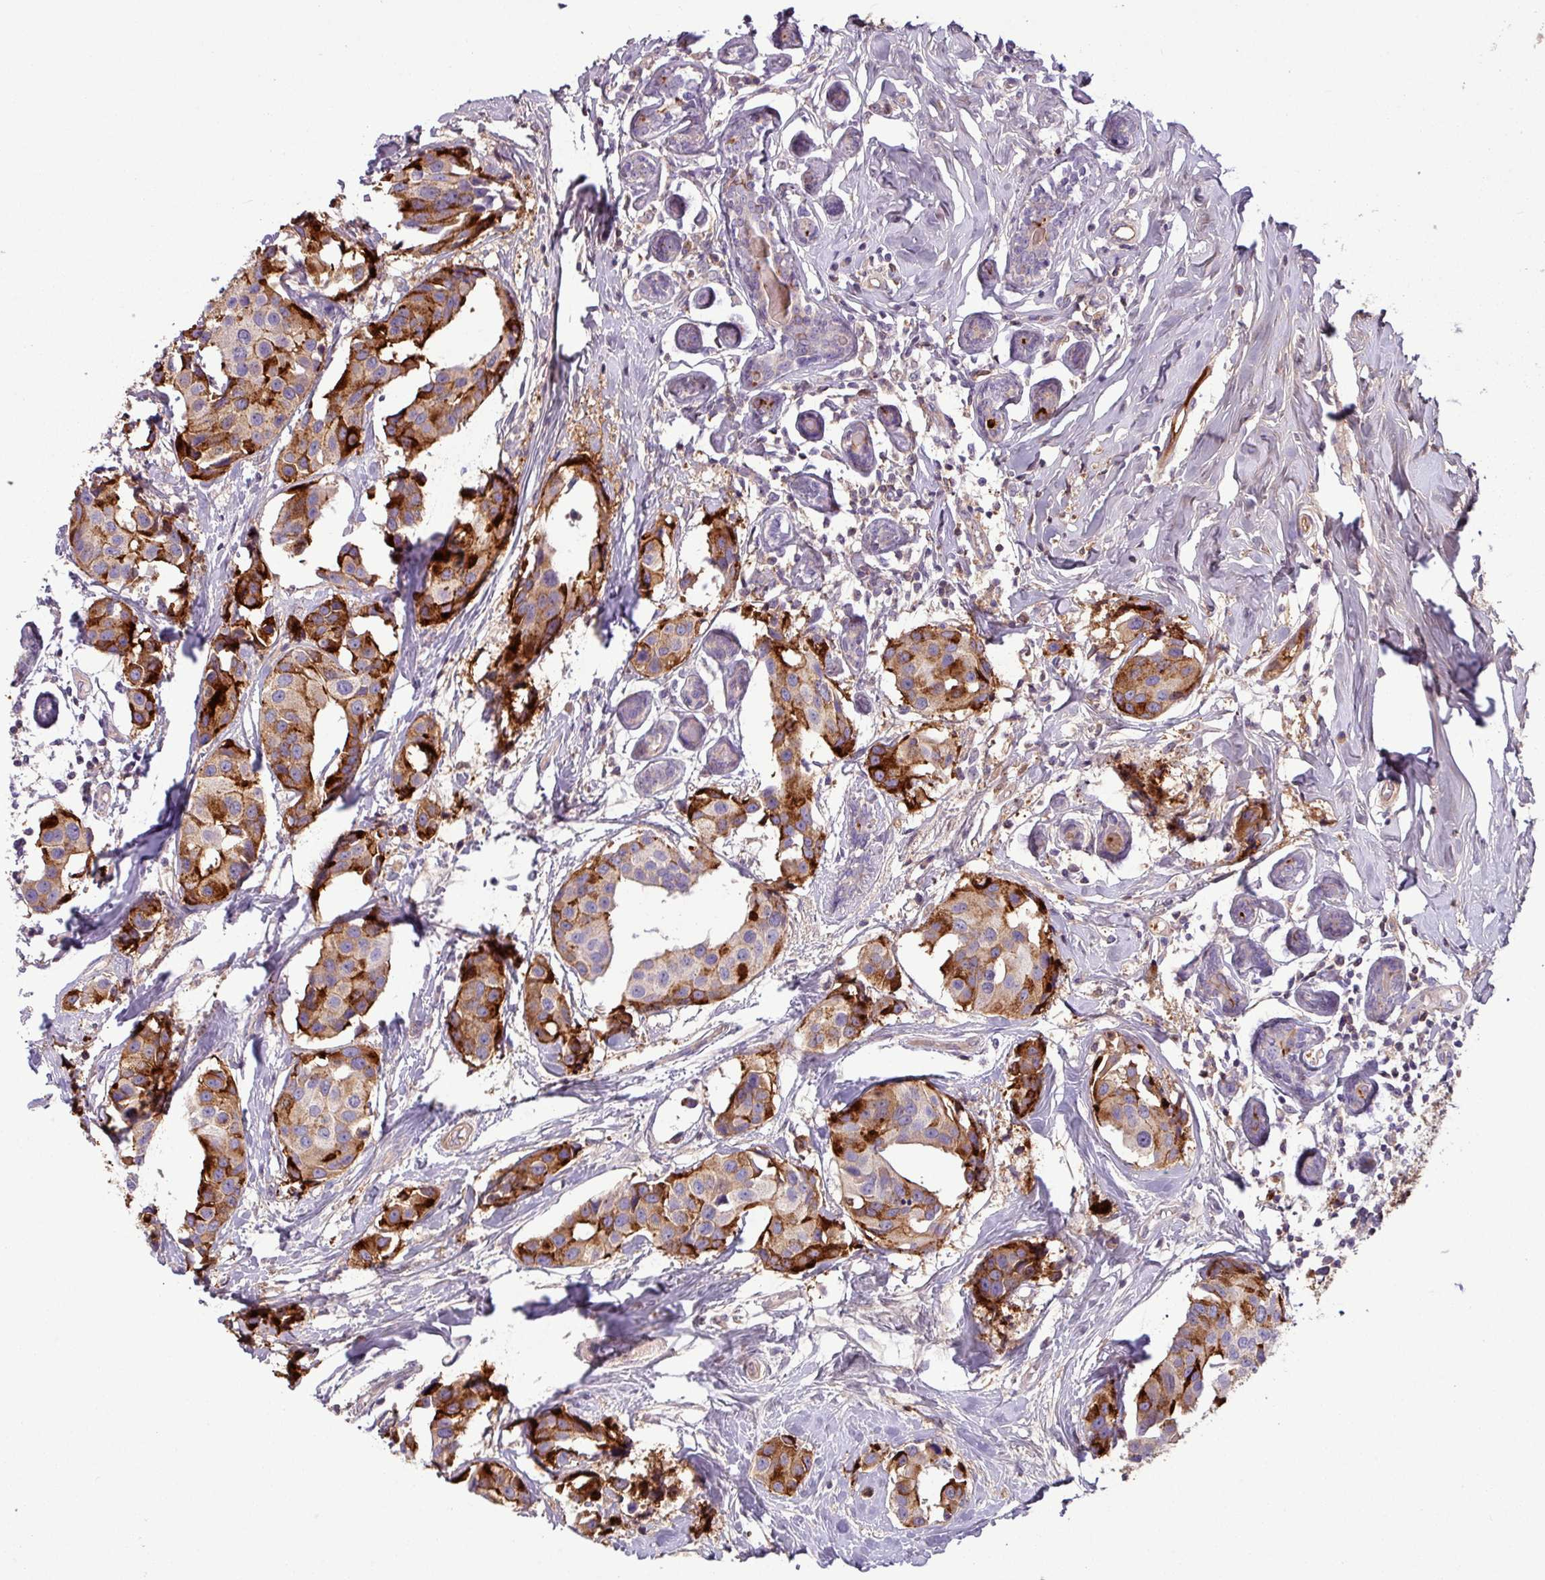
{"staining": {"intensity": "strong", "quantity": "25%-75%", "location": "cytoplasmic/membranous"}, "tissue": "breast cancer", "cell_type": "Tumor cells", "image_type": "cancer", "snomed": [{"axis": "morphology", "description": "Normal tissue, NOS"}, {"axis": "morphology", "description": "Duct carcinoma"}, {"axis": "topography", "description": "Breast"}], "caption": "The image reveals staining of breast cancer (infiltrating ductal carcinoma), revealing strong cytoplasmic/membranous protein expression (brown color) within tumor cells.", "gene": "C4B", "patient": {"sex": "female", "age": 39}}